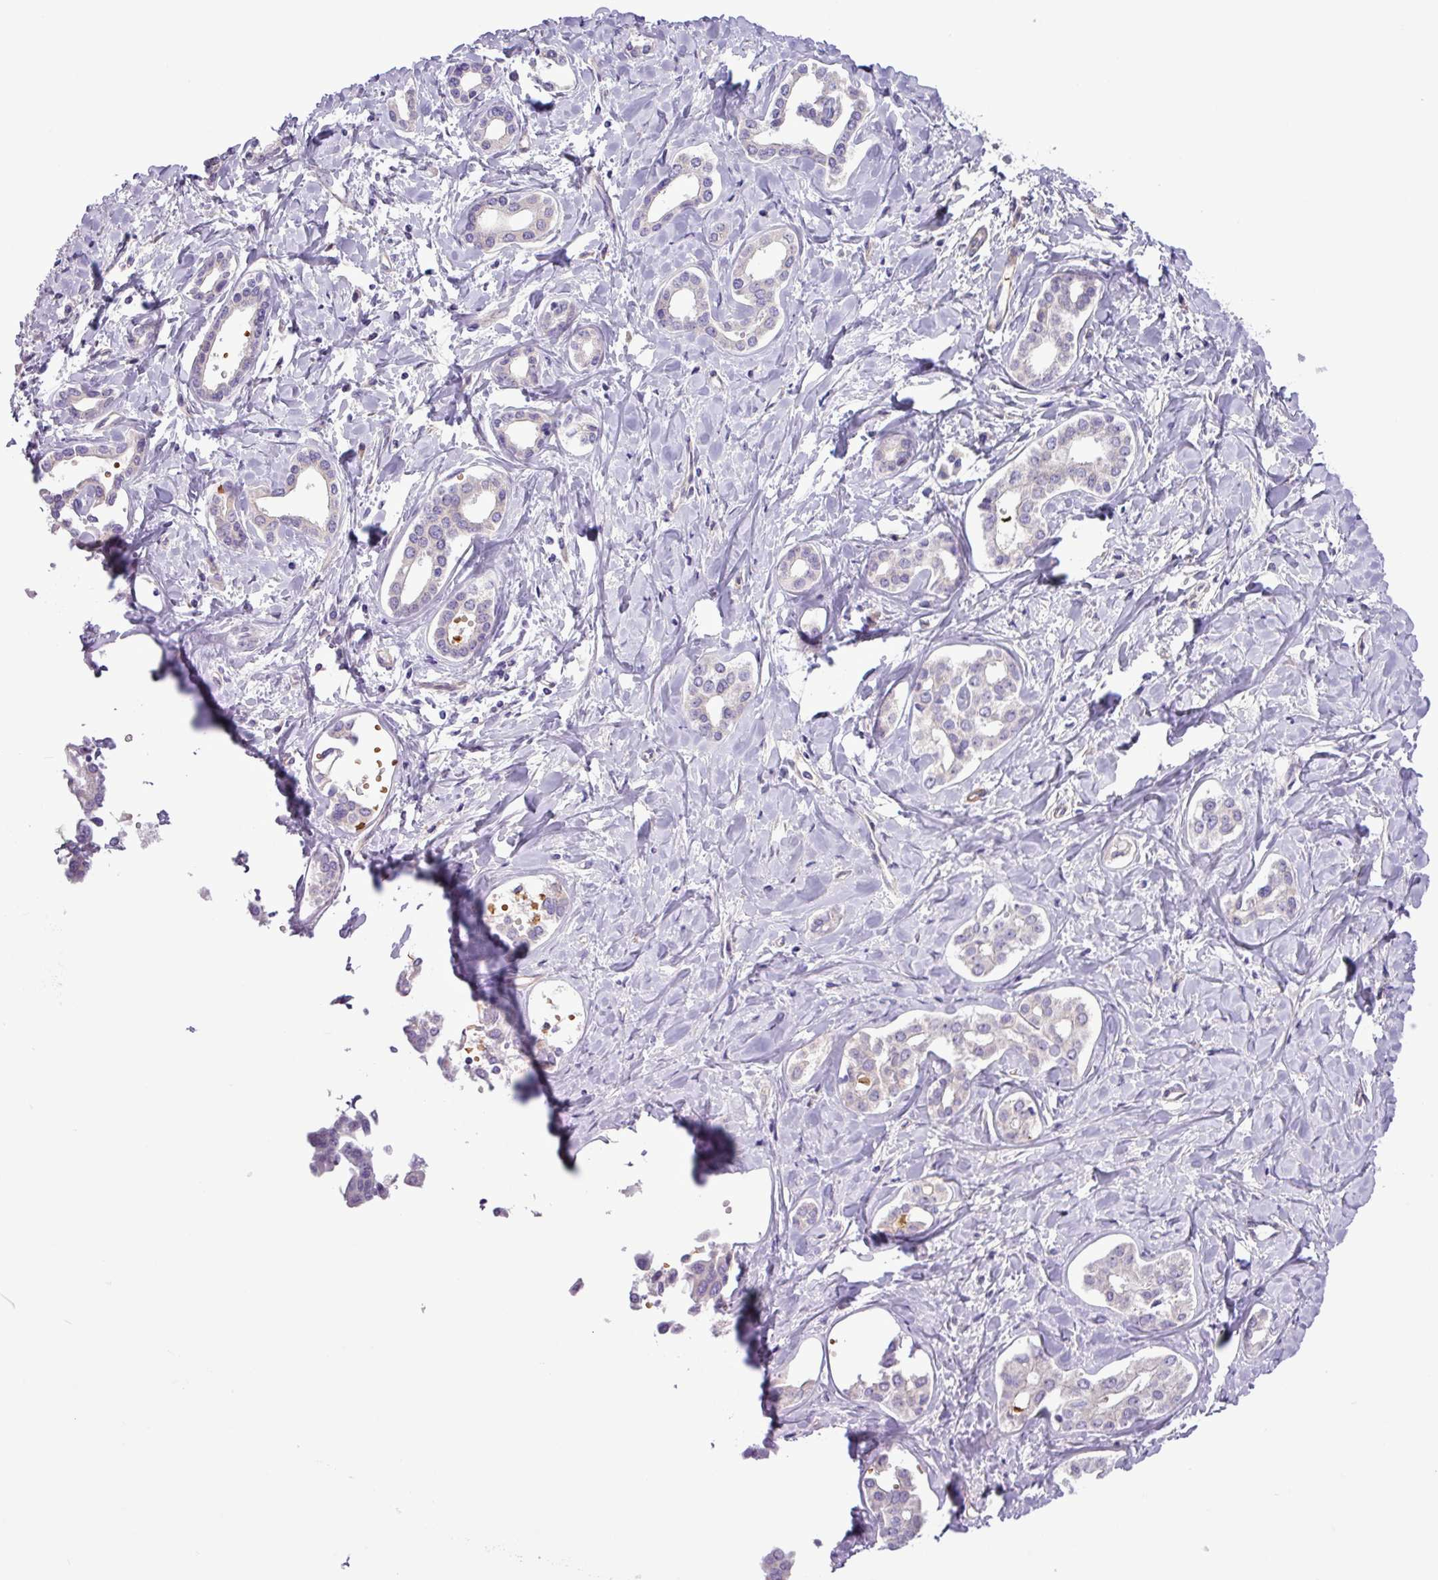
{"staining": {"intensity": "negative", "quantity": "none", "location": "none"}, "tissue": "liver cancer", "cell_type": "Tumor cells", "image_type": "cancer", "snomed": [{"axis": "morphology", "description": "Cholangiocarcinoma"}, {"axis": "topography", "description": "Liver"}], "caption": "High magnification brightfield microscopy of liver cancer stained with DAB (3,3'-diaminobenzidine) (brown) and counterstained with hematoxylin (blue): tumor cells show no significant expression. (Immunohistochemistry, brightfield microscopy, high magnification).", "gene": "C11orf91", "patient": {"sex": "female", "age": 77}}